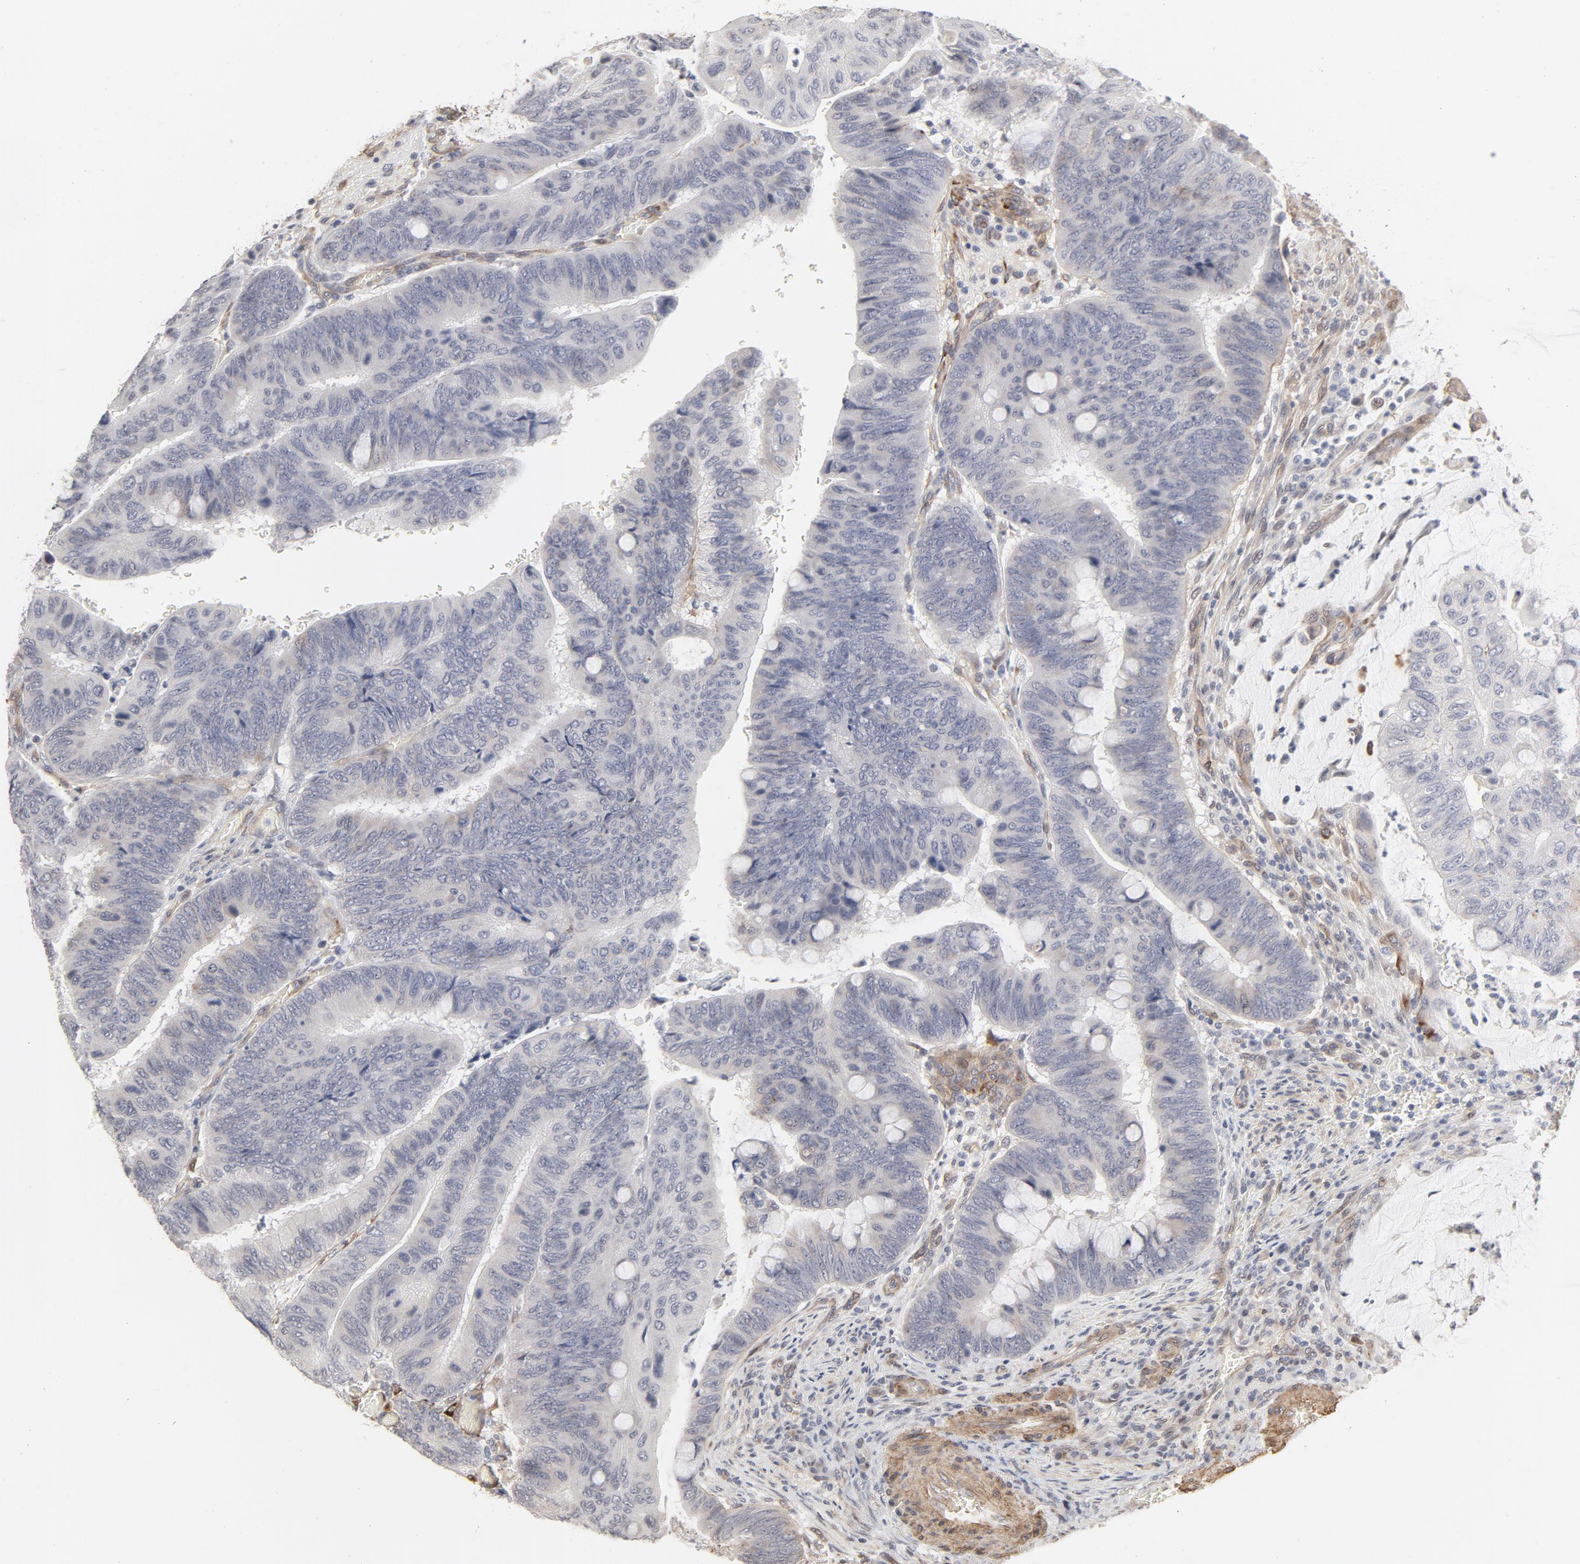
{"staining": {"intensity": "negative", "quantity": "none", "location": "none"}, "tissue": "colorectal cancer", "cell_type": "Tumor cells", "image_type": "cancer", "snomed": [{"axis": "morphology", "description": "Normal tissue, NOS"}, {"axis": "morphology", "description": "Adenocarcinoma, NOS"}, {"axis": "topography", "description": "Rectum"}], "caption": "A high-resolution micrograph shows IHC staining of adenocarcinoma (colorectal), which shows no significant expression in tumor cells. (DAB (3,3'-diaminobenzidine) IHC, high magnification).", "gene": "MAGED4", "patient": {"sex": "male", "age": 92}}